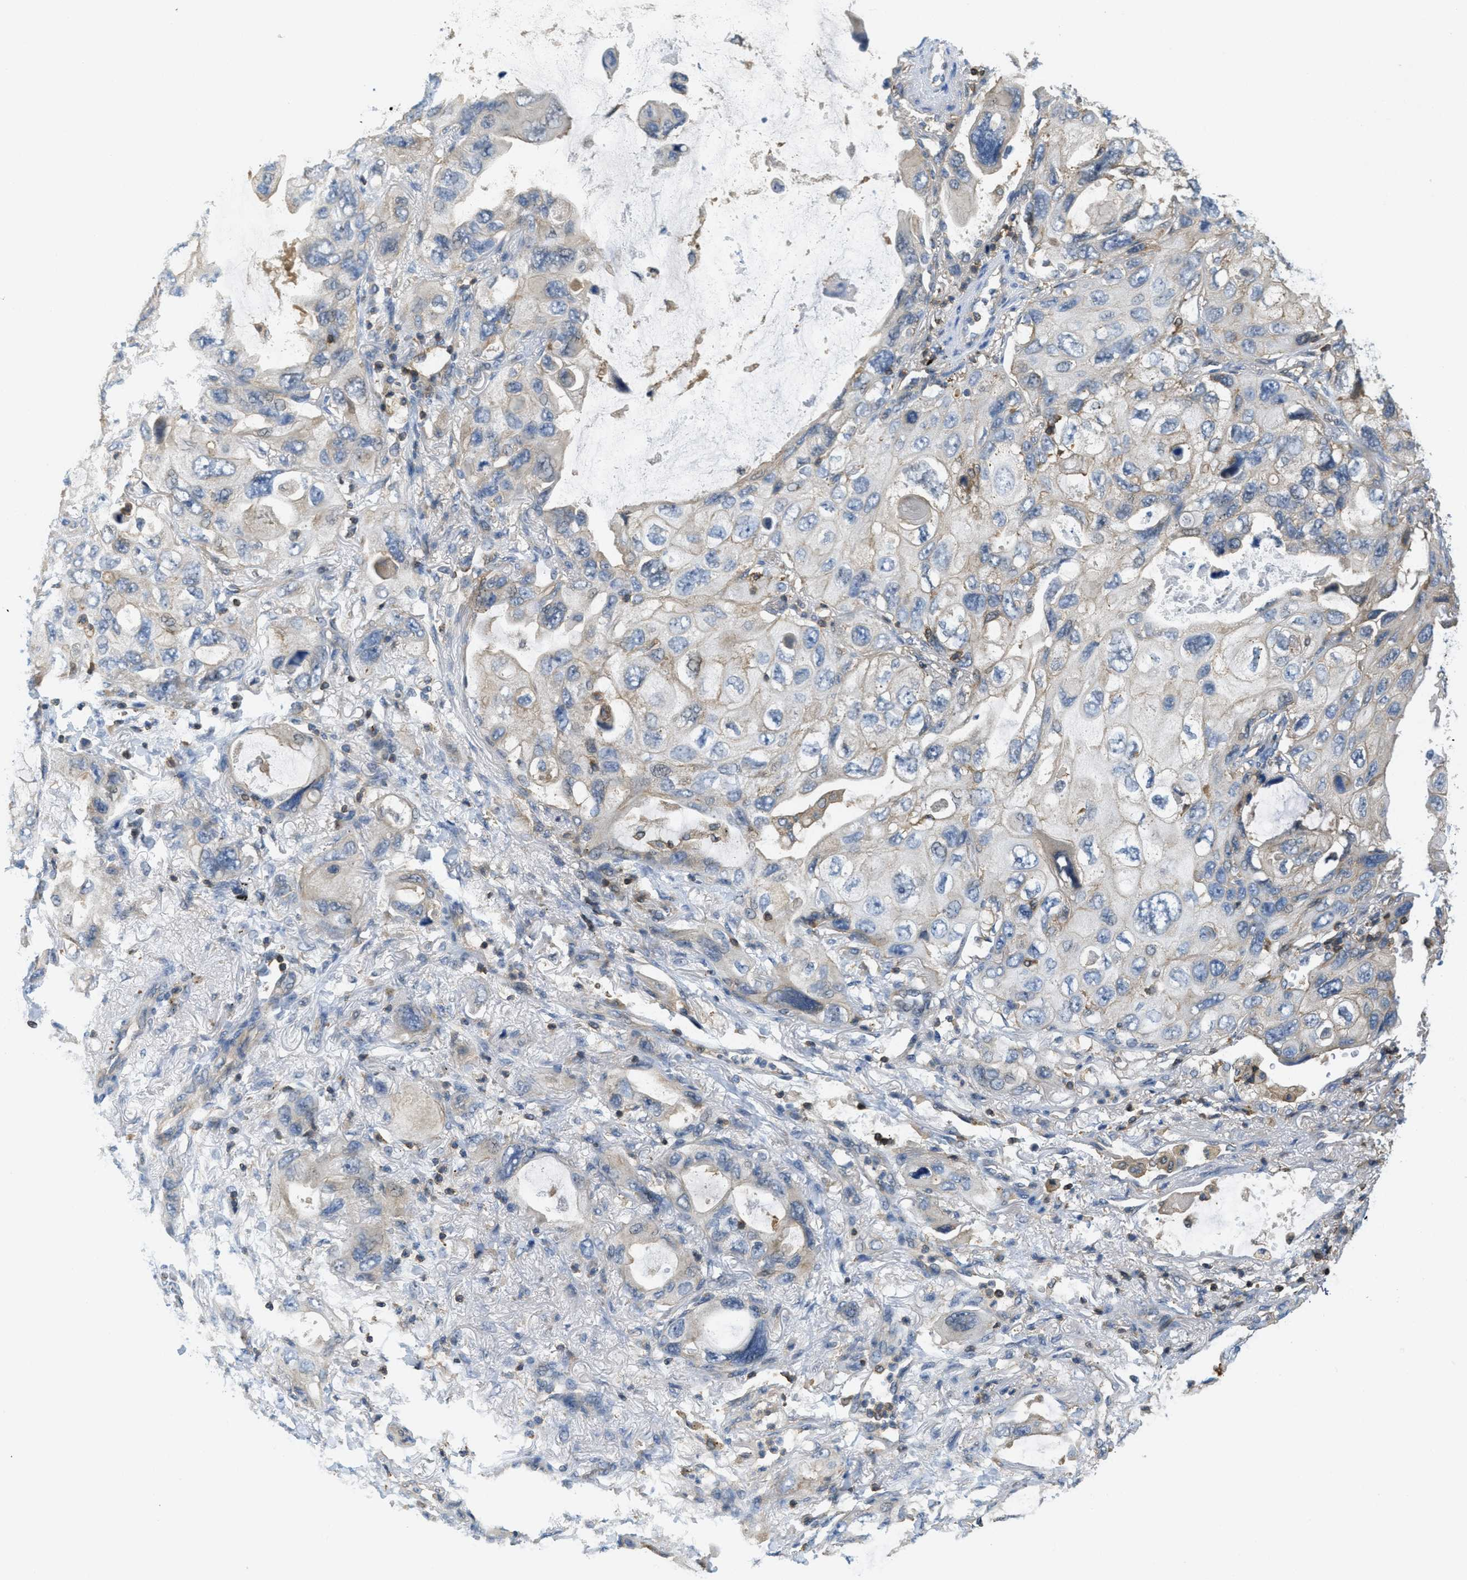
{"staining": {"intensity": "weak", "quantity": "<25%", "location": "cytoplasmic/membranous"}, "tissue": "lung cancer", "cell_type": "Tumor cells", "image_type": "cancer", "snomed": [{"axis": "morphology", "description": "Squamous cell carcinoma, NOS"}, {"axis": "topography", "description": "Lung"}], "caption": "Lung cancer (squamous cell carcinoma) was stained to show a protein in brown. There is no significant expression in tumor cells.", "gene": "GRIK2", "patient": {"sex": "female", "age": 73}}